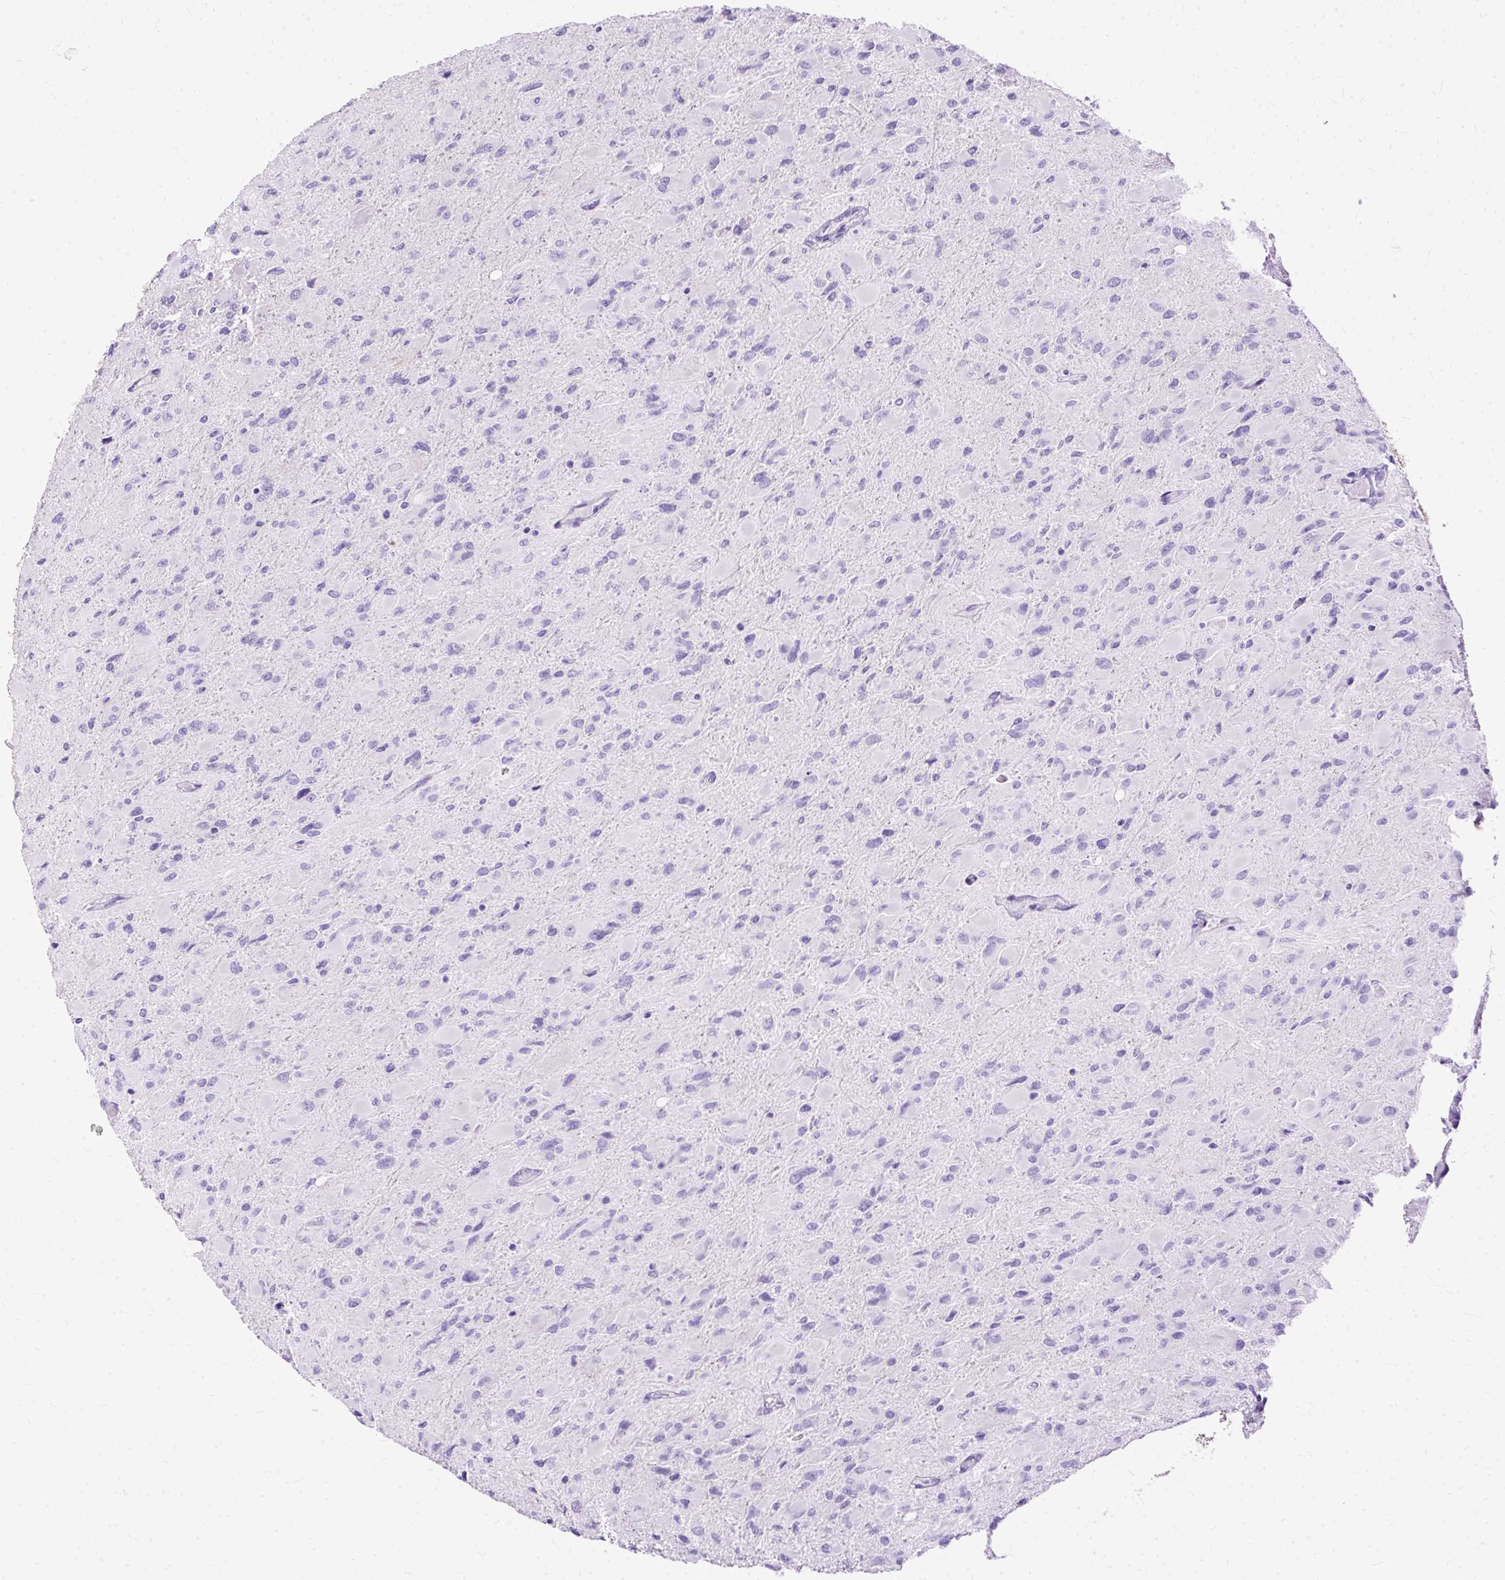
{"staining": {"intensity": "negative", "quantity": "none", "location": "none"}, "tissue": "glioma", "cell_type": "Tumor cells", "image_type": "cancer", "snomed": [{"axis": "morphology", "description": "Glioma, malignant, High grade"}, {"axis": "topography", "description": "Cerebral cortex"}], "caption": "Immunohistochemistry (IHC) photomicrograph of neoplastic tissue: human high-grade glioma (malignant) stained with DAB shows no significant protein staining in tumor cells.", "gene": "SLC8A2", "patient": {"sex": "female", "age": 36}}